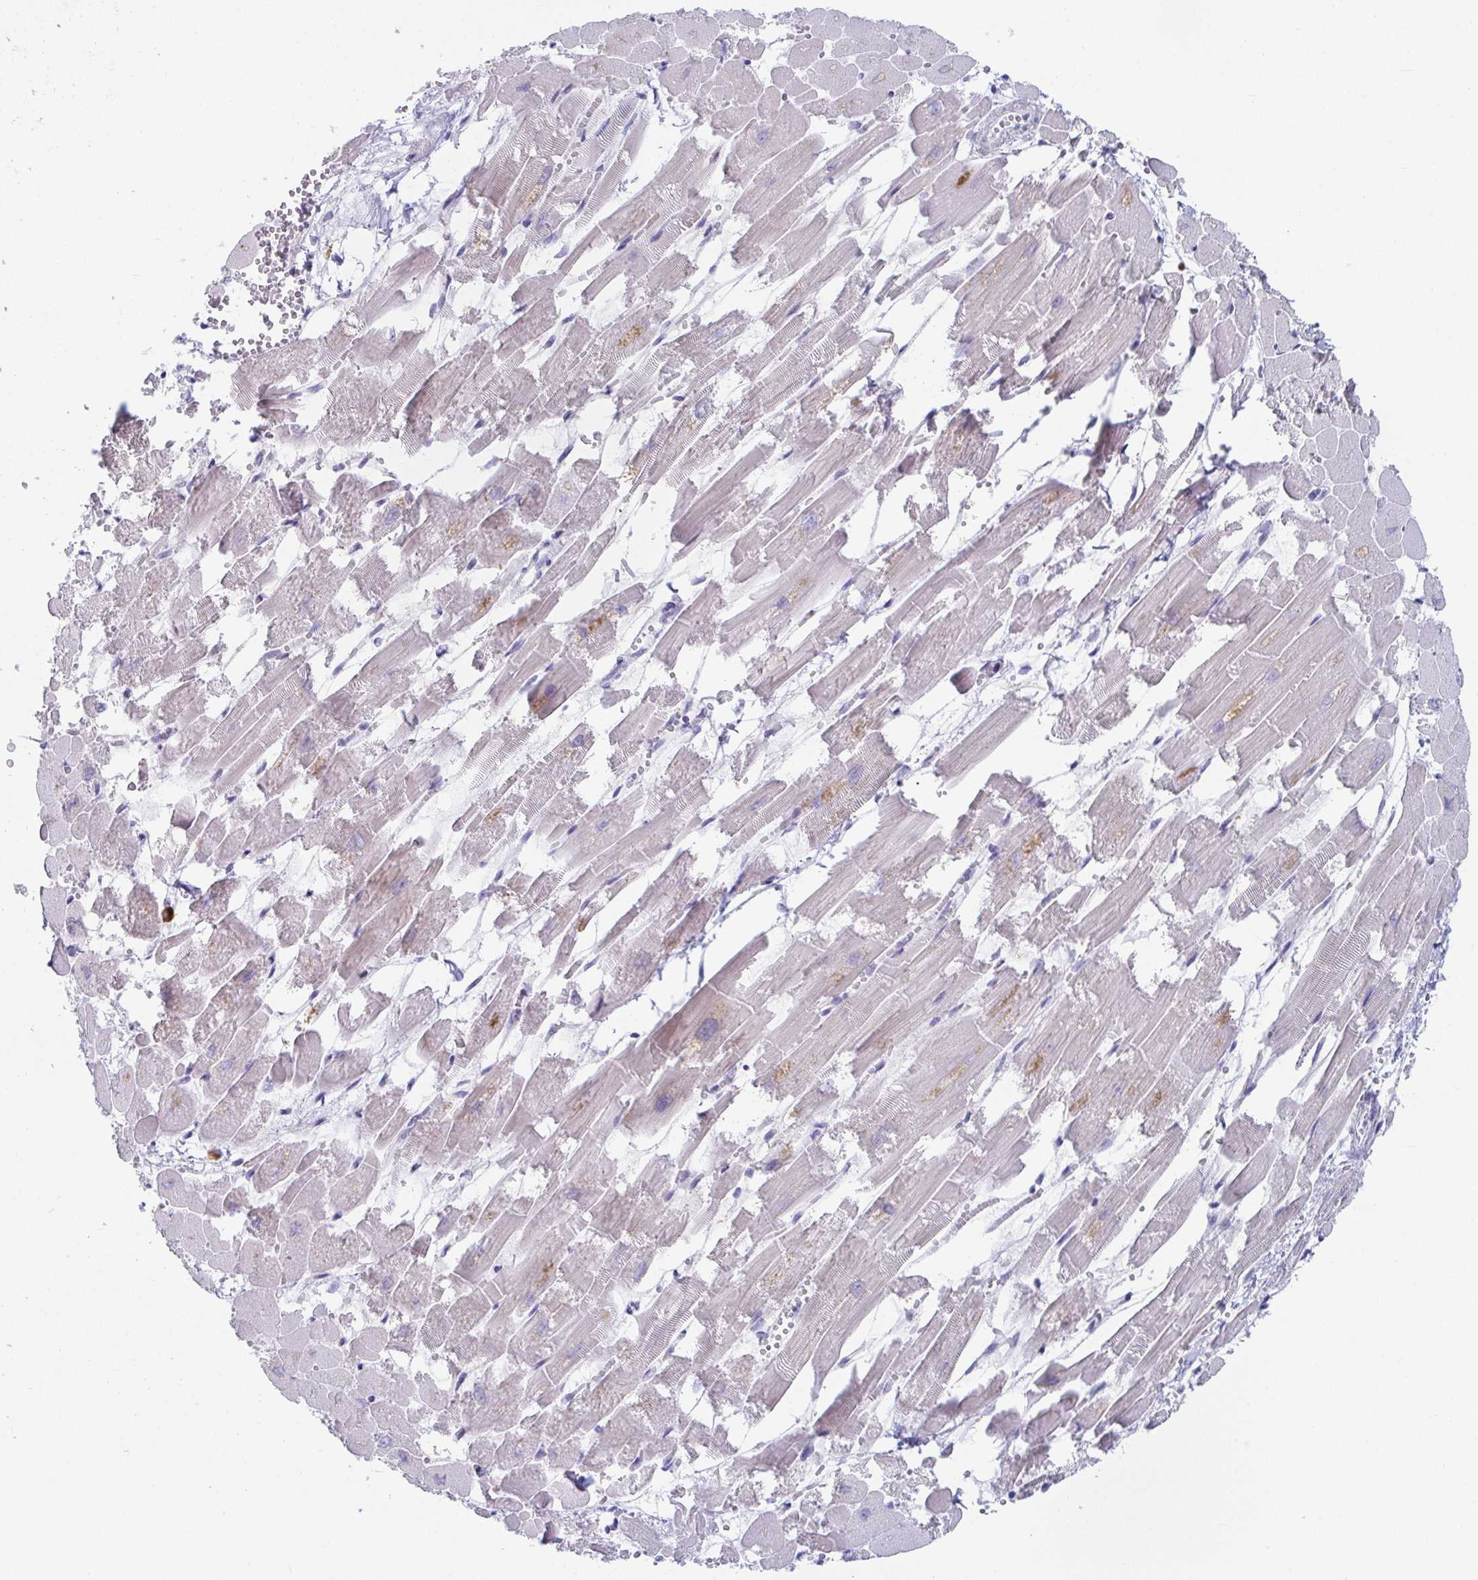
{"staining": {"intensity": "negative", "quantity": "none", "location": "none"}, "tissue": "heart muscle", "cell_type": "Cardiomyocytes", "image_type": "normal", "snomed": [{"axis": "morphology", "description": "Normal tissue, NOS"}, {"axis": "topography", "description": "Heart"}], "caption": "Immunohistochemistry (IHC) of unremarkable human heart muscle displays no staining in cardiomyocytes.", "gene": "PLA2G1B", "patient": {"sex": "female", "age": 52}}